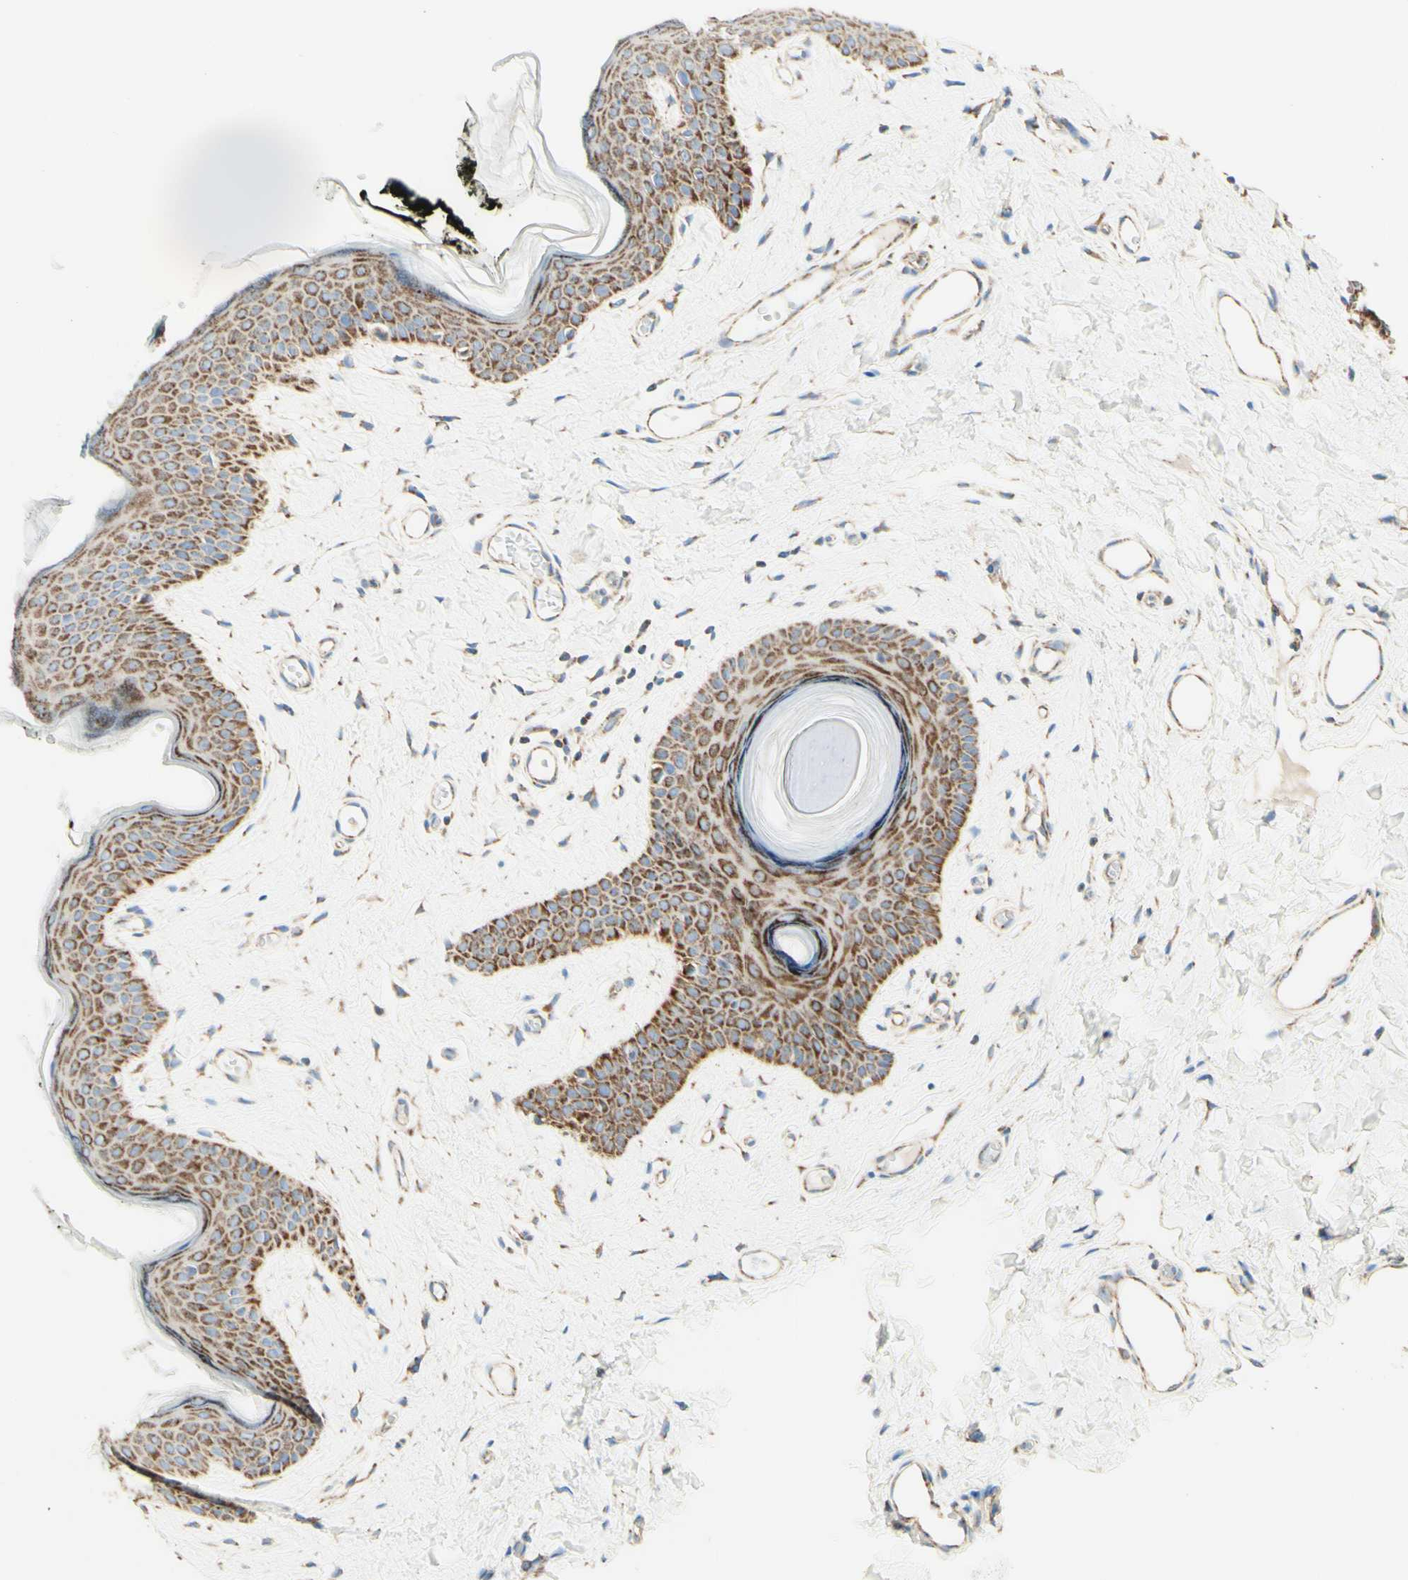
{"staining": {"intensity": "moderate", "quantity": ">75%", "location": "cytoplasmic/membranous"}, "tissue": "skin", "cell_type": "Epidermal cells", "image_type": "normal", "snomed": [{"axis": "morphology", "description": "Normal tissue, NOS"}, {"axis": "morphology", "description": "Inflammation, NOS"}, {"axis": "topography", "description": "Vulva"}], "caption": "Approximately >75% of epidermal cells in normal skin display moderate cytoplasmic/membranous protein staining as visualized by brown immunohistochemical staining.", "gene": "ARMC10", "patient": {"sex": "female", "age": 84}}